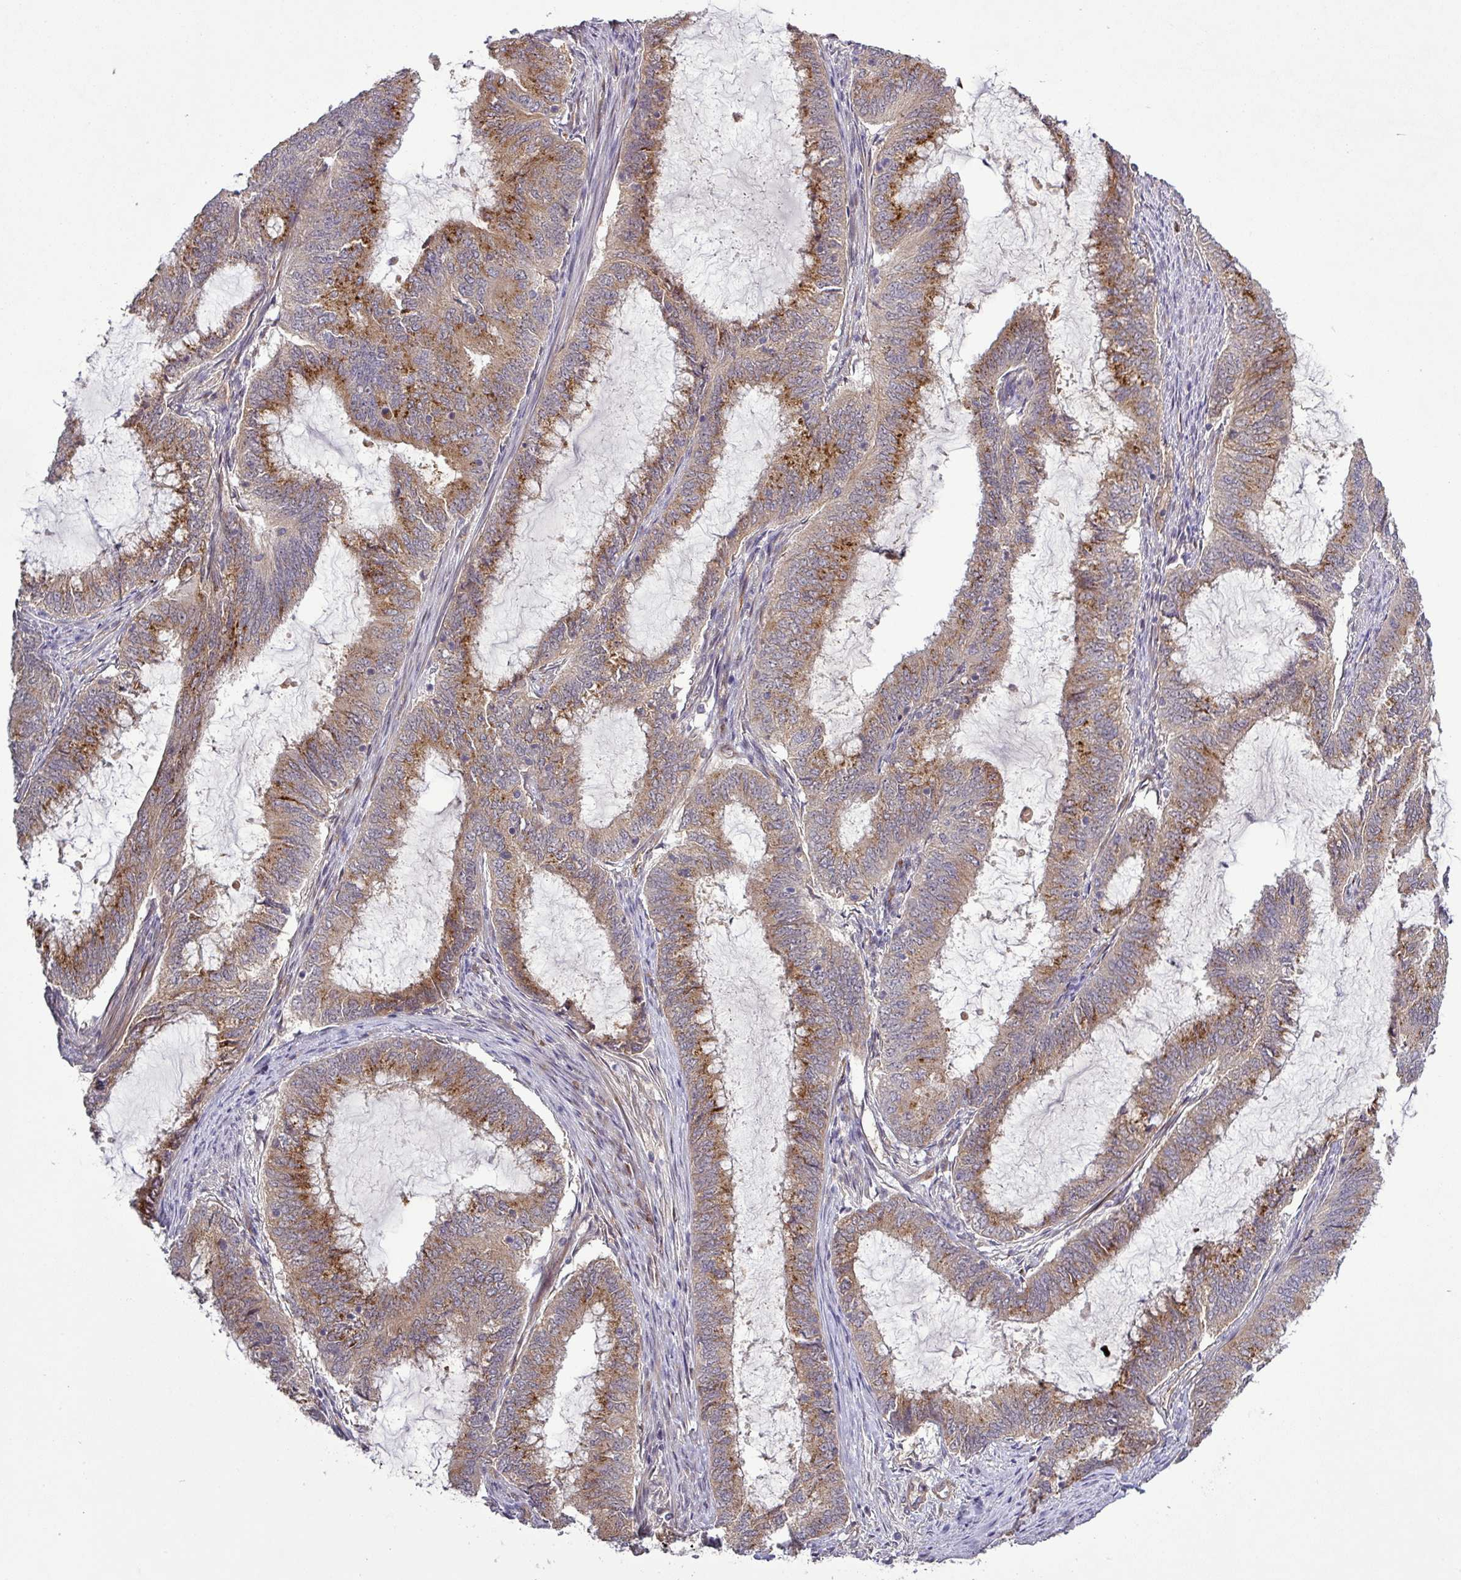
{"staining": {"intensity": "moderate", "quantity": ">75%", "location": "cytoplasmic/membranous"}, "tissue": "endometrial cancer", "cell_type": "Tumor cells", "image_type": "cancer", "snomed": [{"axis": "morphology", "description": "Adenocarcinoma, NOS"}, {"axis": "topography", "description": "Endometrium"}], "caption": "High-magnification brightfield microscopy of endometrial adenocarcinoma stained with DAB (3,3'-diaminobenzidine) (brown) and counterstained with hematoxylin (blue). tumor cells exhibit moderate cytoplasmic/membranous positivity is appreciated in approximately>75% of cells.", "gene": "PCDH1", "patient": {"sex": "female", "age": 51}}